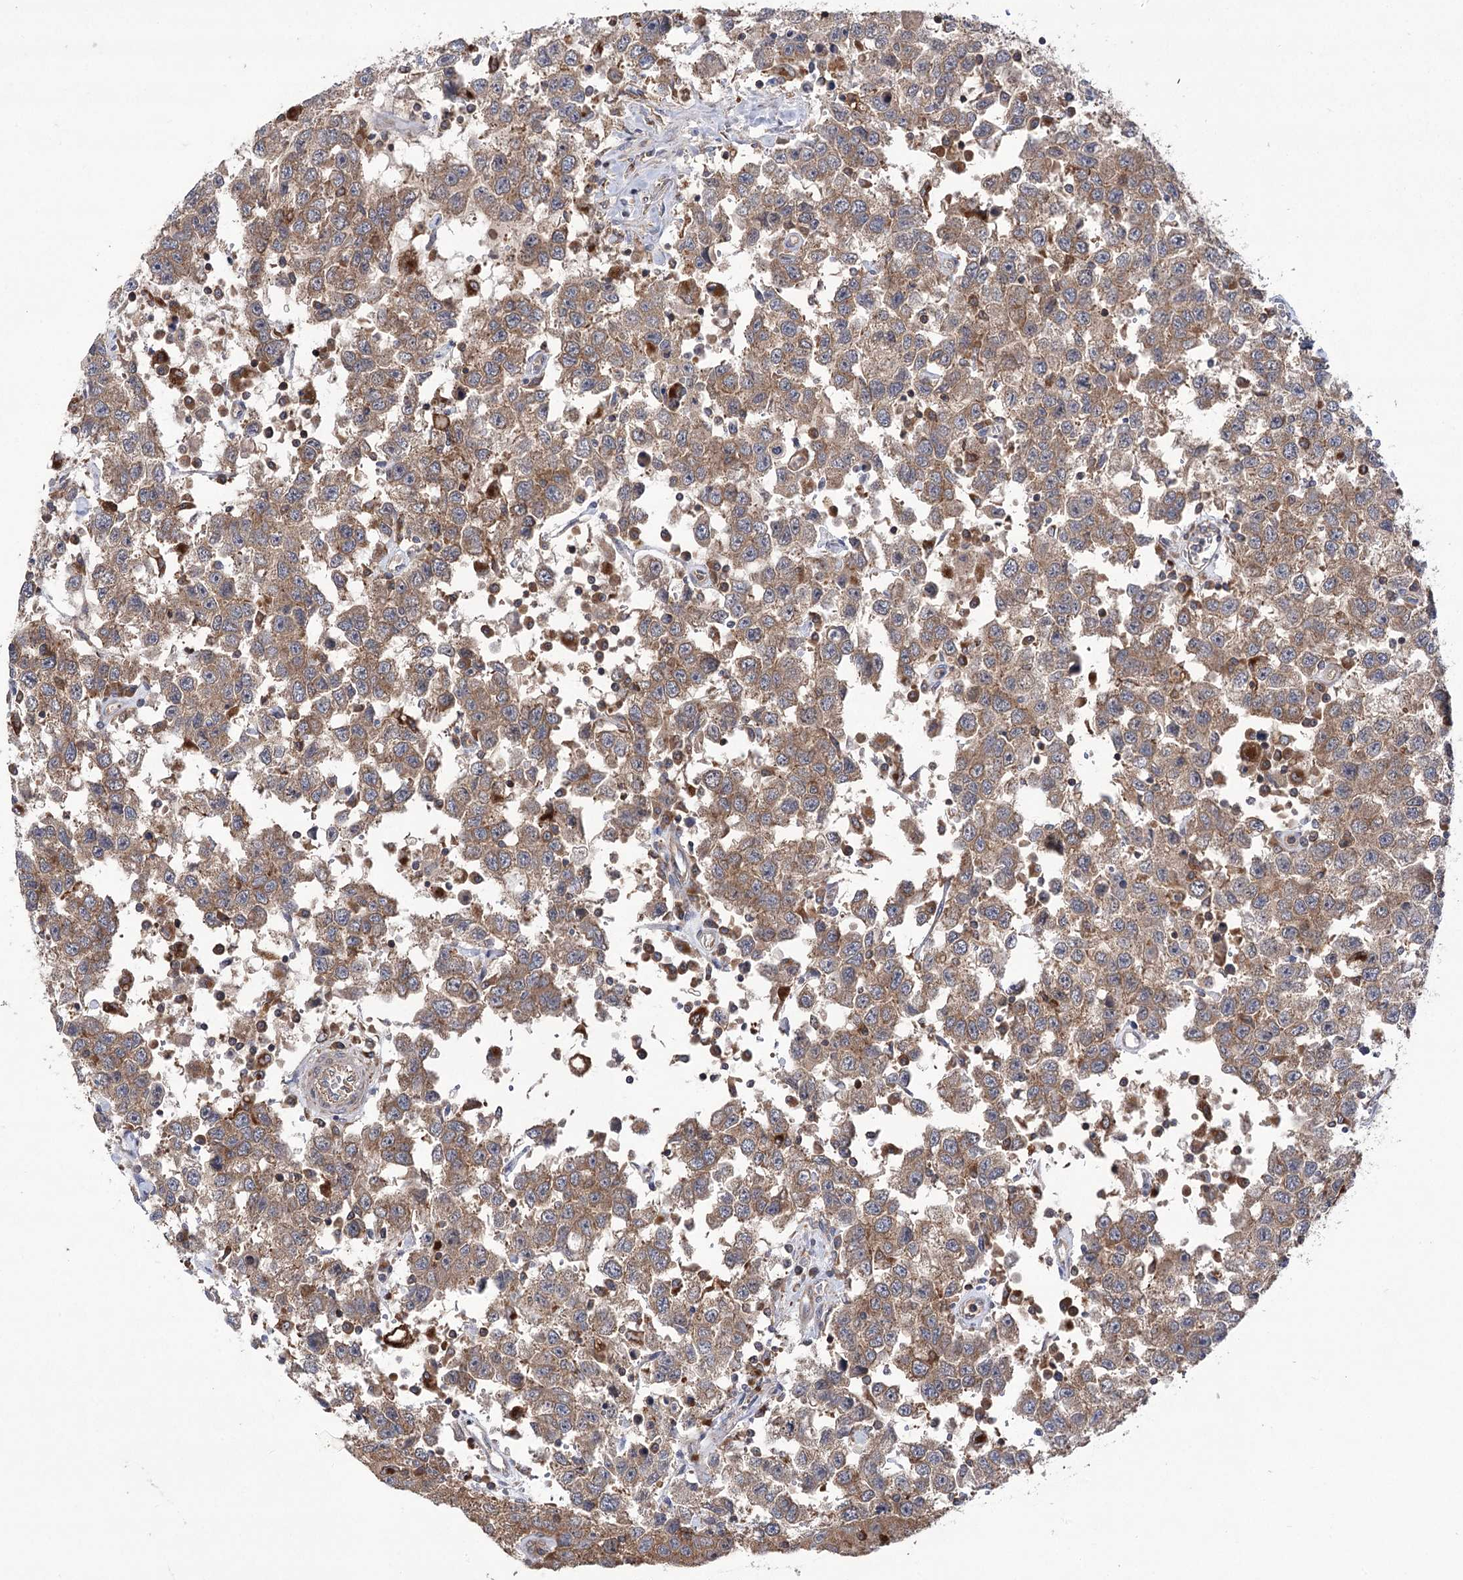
{"staining": {"intensity": "moderate", "quantity": ">75%", "location": "cytoplasmic/membranous"}, "tissue": "testis cancer", "cell_type": "Tumor cells", "image_type": "cancer", "snomed": [{"axis": "morphology", "description": "Seminoma, NOS"}, {"axis": "topography", "description": "Testis"}], "caption": "Immunohistochemistry (IHC) (DAB (3,3'-diaminobenzidine)) staining of testis cancer reveals moderate cytoplasmic/membranous protein staining in about >75% of tumor cells.", "gene": "VPS37B", "patient": {"sex": "male", "age": 41}}